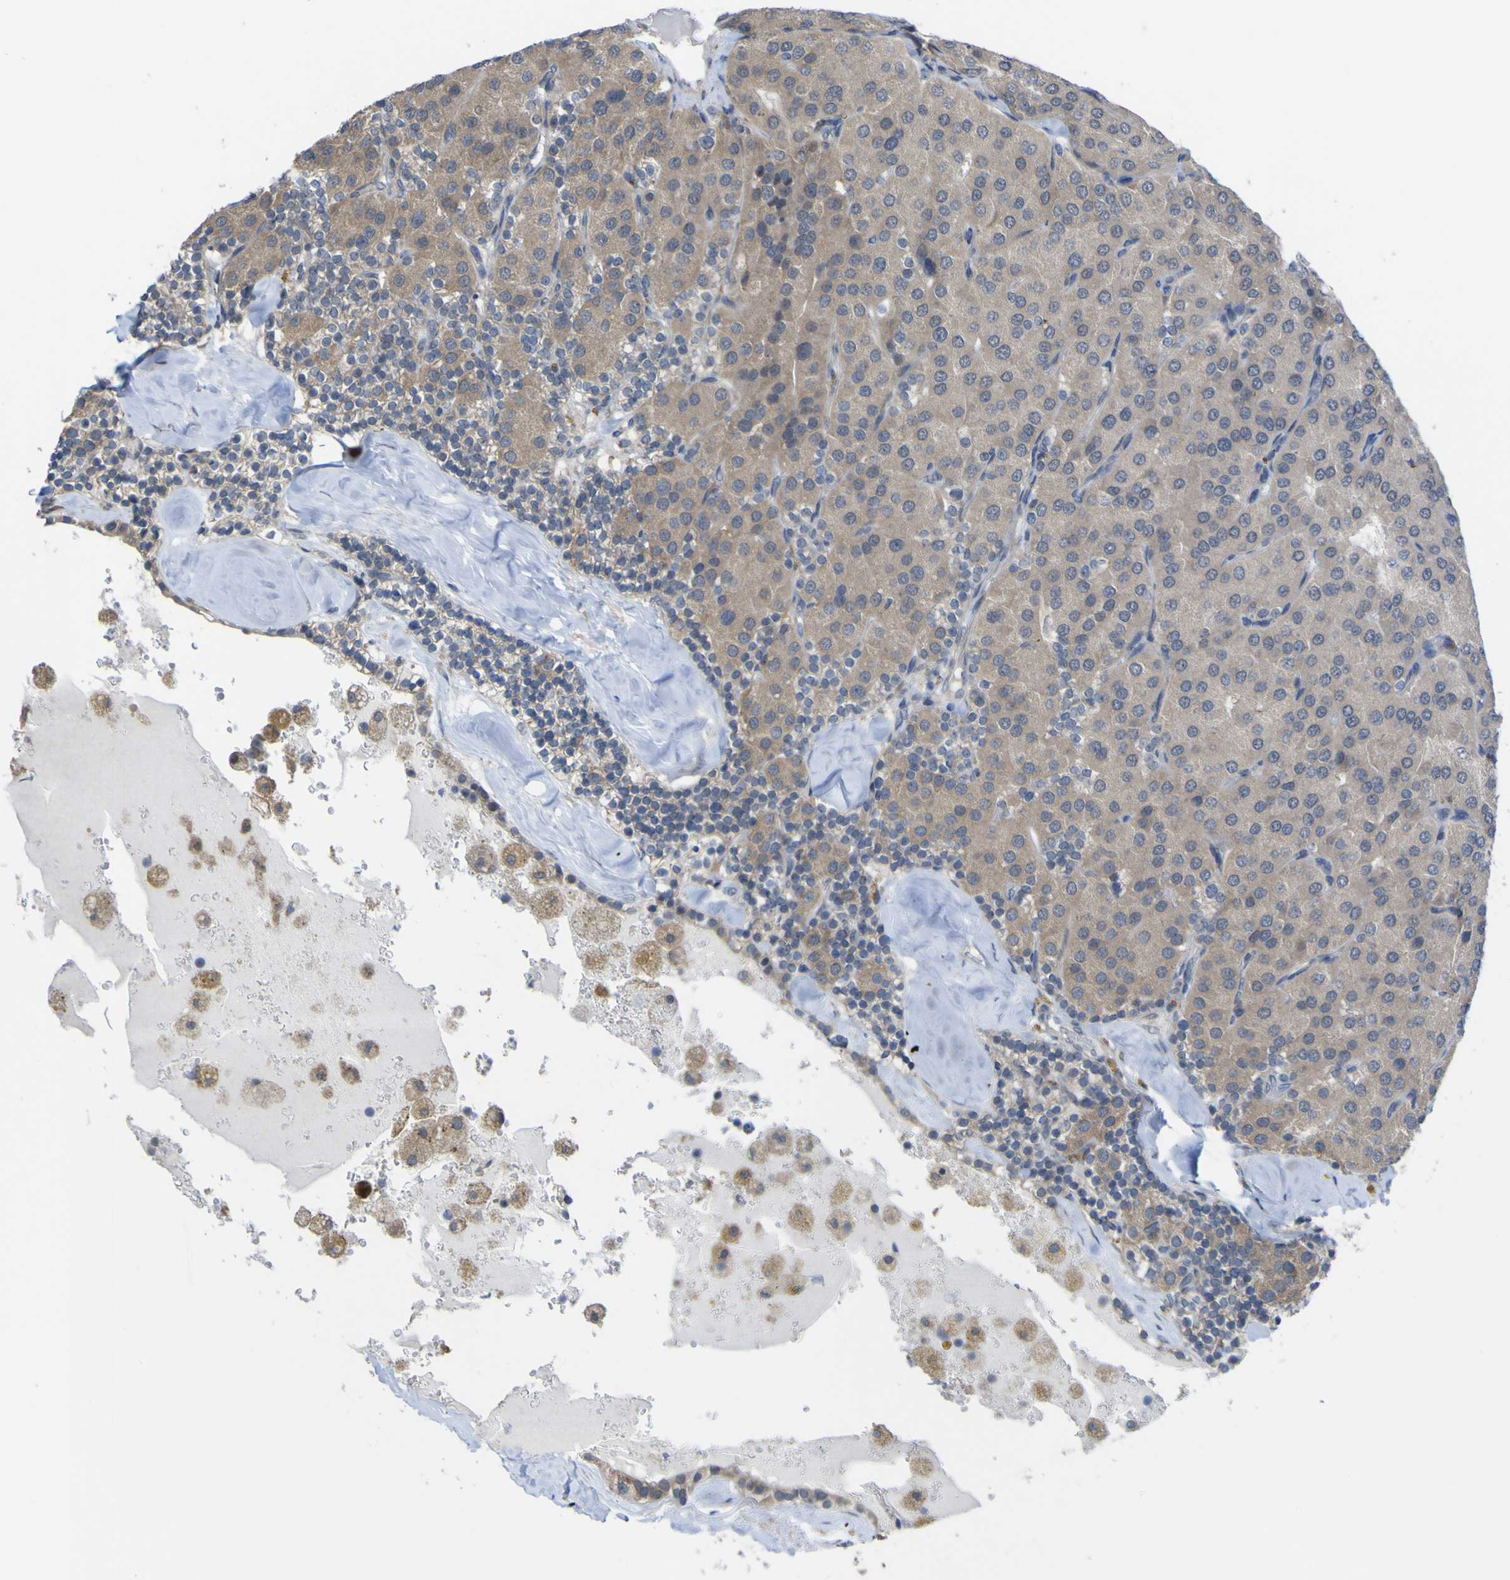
{"staining": {"intensity": "weak", "quantity": "25%-75%", "location": "cytoplasmic/membranous"}, "tissue": "parathyroid gland", "cell_type": "Glandular cells", "image_type": "normal", "snomed": [{"axis": "morphology", "description": "Normal tissue, NOS"}, {"axis": "morphology", "description": "Adenoma, NOS"}, {"axis": "topography", "description": "Parathyroid gland"}], "caption": "Unremarkable parathyroid gland was stained to show a protein in brown. There is low levels of weak cytoplasmic/membranous expression in approximately 25%-75% of glandular cells.", "gene": "TNFRSF11A", "patient": {"sex": "female", "age": 86}}